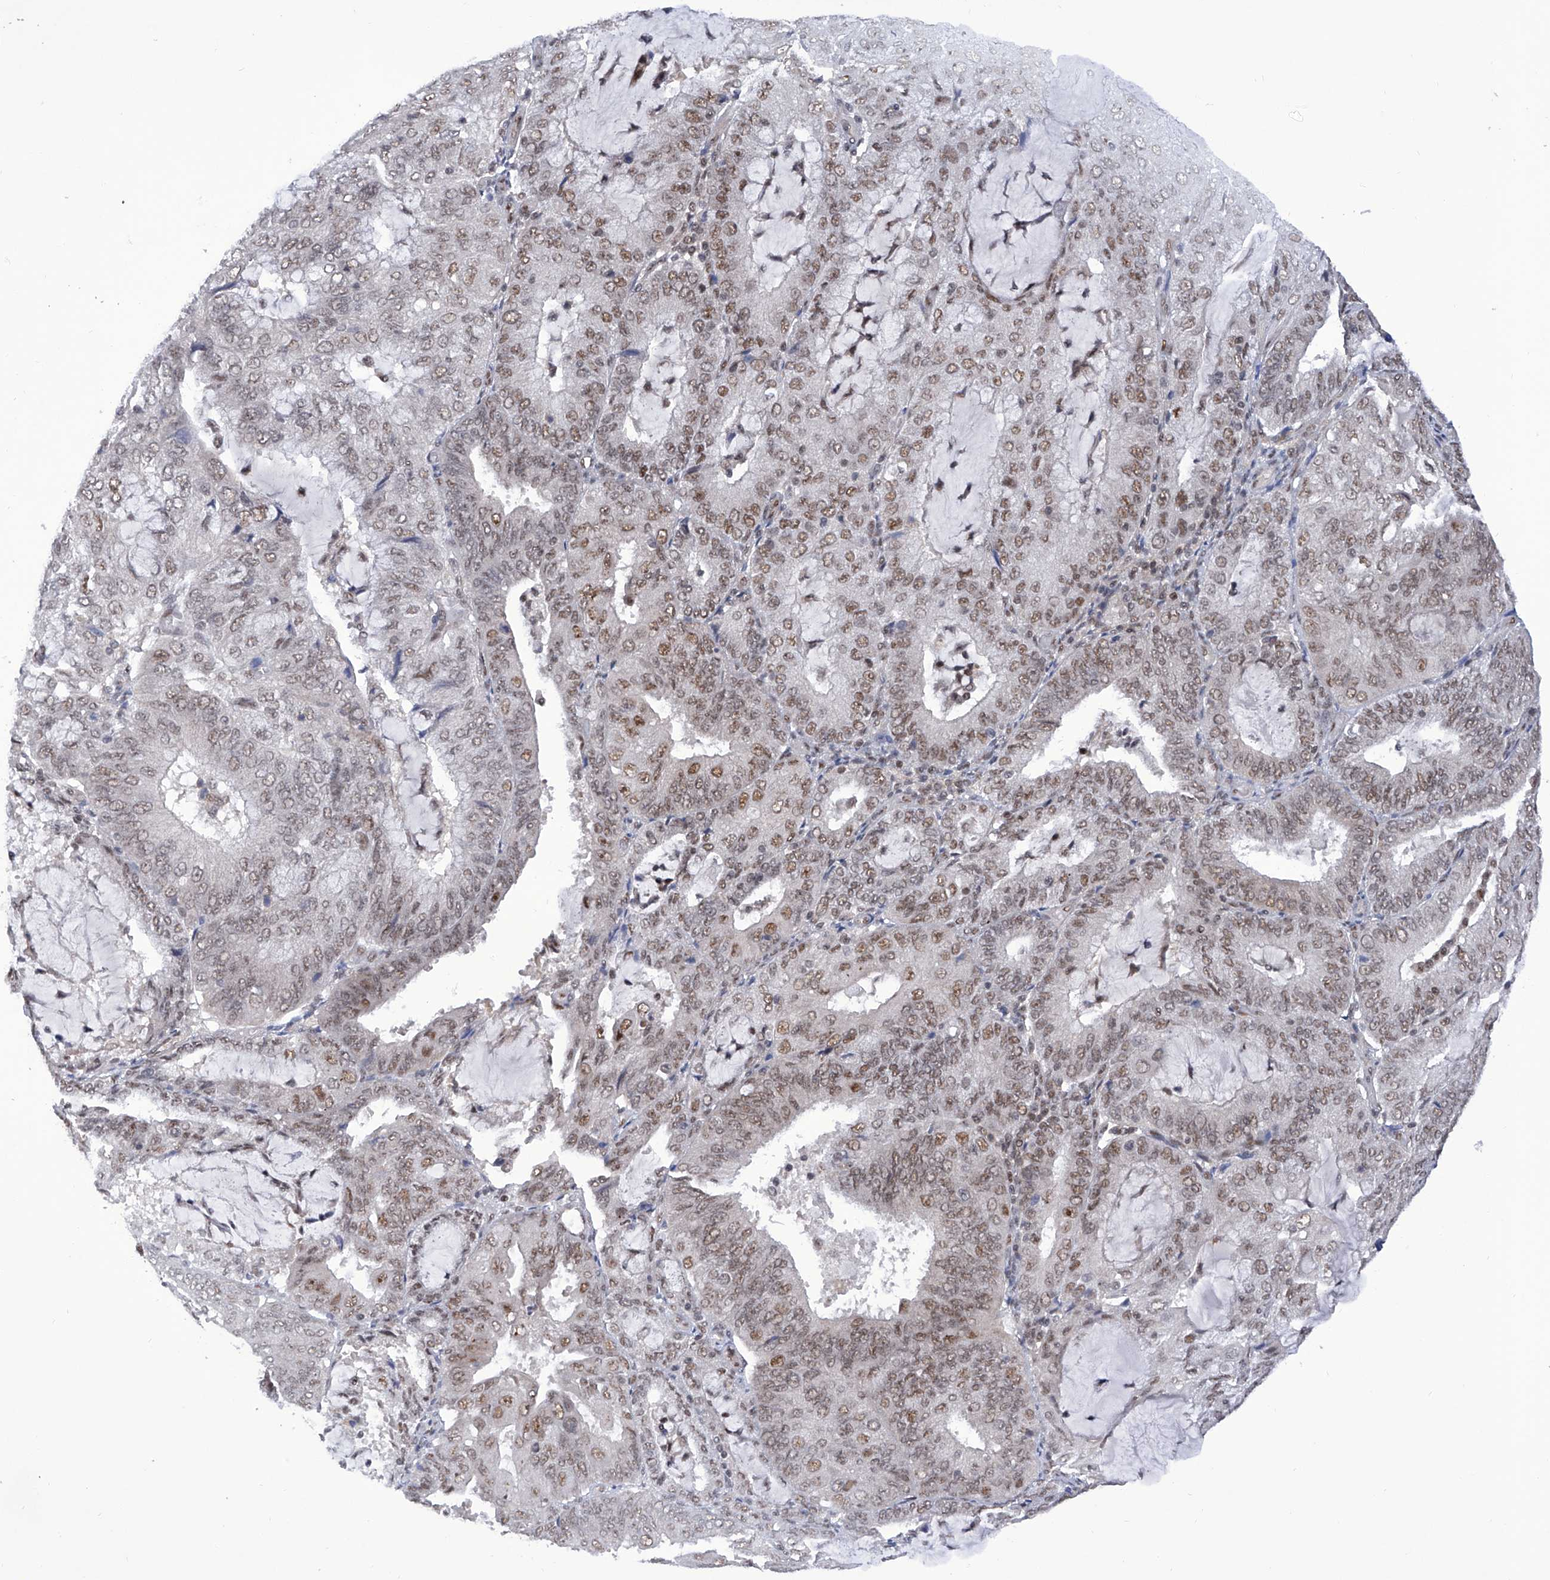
{"staining": {"intensity": "moderate", "quantity": "25%-75%", "location": "nuclear"}, "tissue": "endometrial cancer", "cell_type": "Tumor cells", "image_type": "cancer", "snomed": [{"axis": "morphology", "description": "Adenocarcinoma, NOS"}, {"axis": "topography", "description": "Endometrium"}], "caption": "An image showing moderate nuclear positivity in approximately 25%-75% of tumor cells in endometrial cancer, as visualized by brown immunohistochemical staining.", "gene": "RAD54L", "patient": {"sex": "female", "age": 81}}